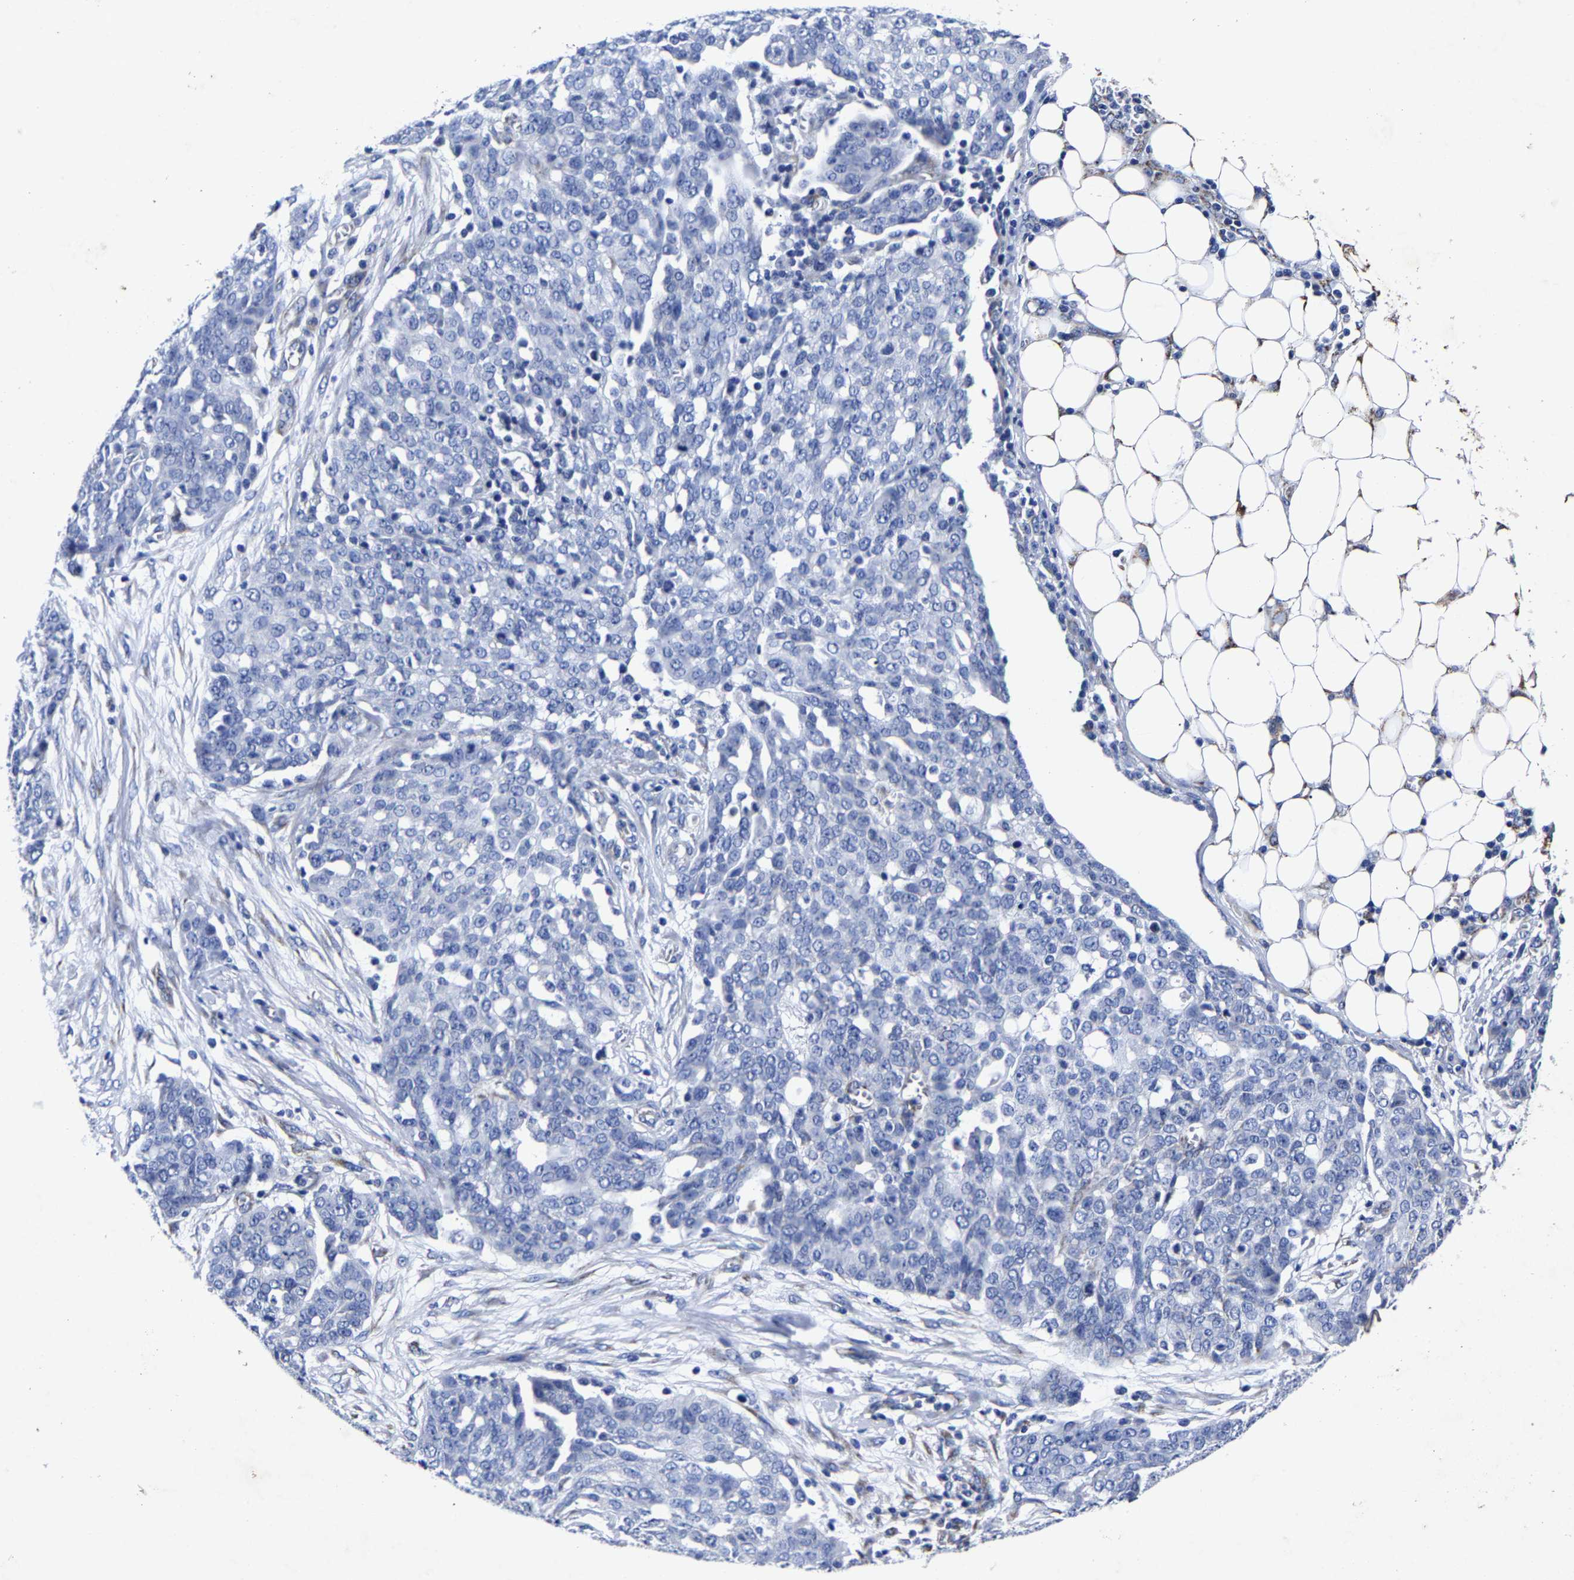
{"staining": {"intensity": "negative", "quantity": "none", "location": "none"}, "tissue": "ovarian cancer", "cell_type": "Tumor cells", "image_type": "cancer", "snomed": [{"axis": "morphology", "description": "Cystadenocarcinoma, serous, NOS"}, {"axis": "topography", "description": "Soft tissue"}, {"axis": "topography", "description": "Ovary"}], "caption": "This photomicrograph is of ovarian cancer (serous cystadenocarcinoma) stained with IHC to label a protein in brown with the nuclei are counter-stained blue. There is no expression in tumor cells. The staining was performed using DAB to visualize the protein expression in brown, while the nuclei were stained in blue with hematoxylin (Magnification: 20x).", "gene": "AASS", "patient": {"sex": "female", "age": 57}}